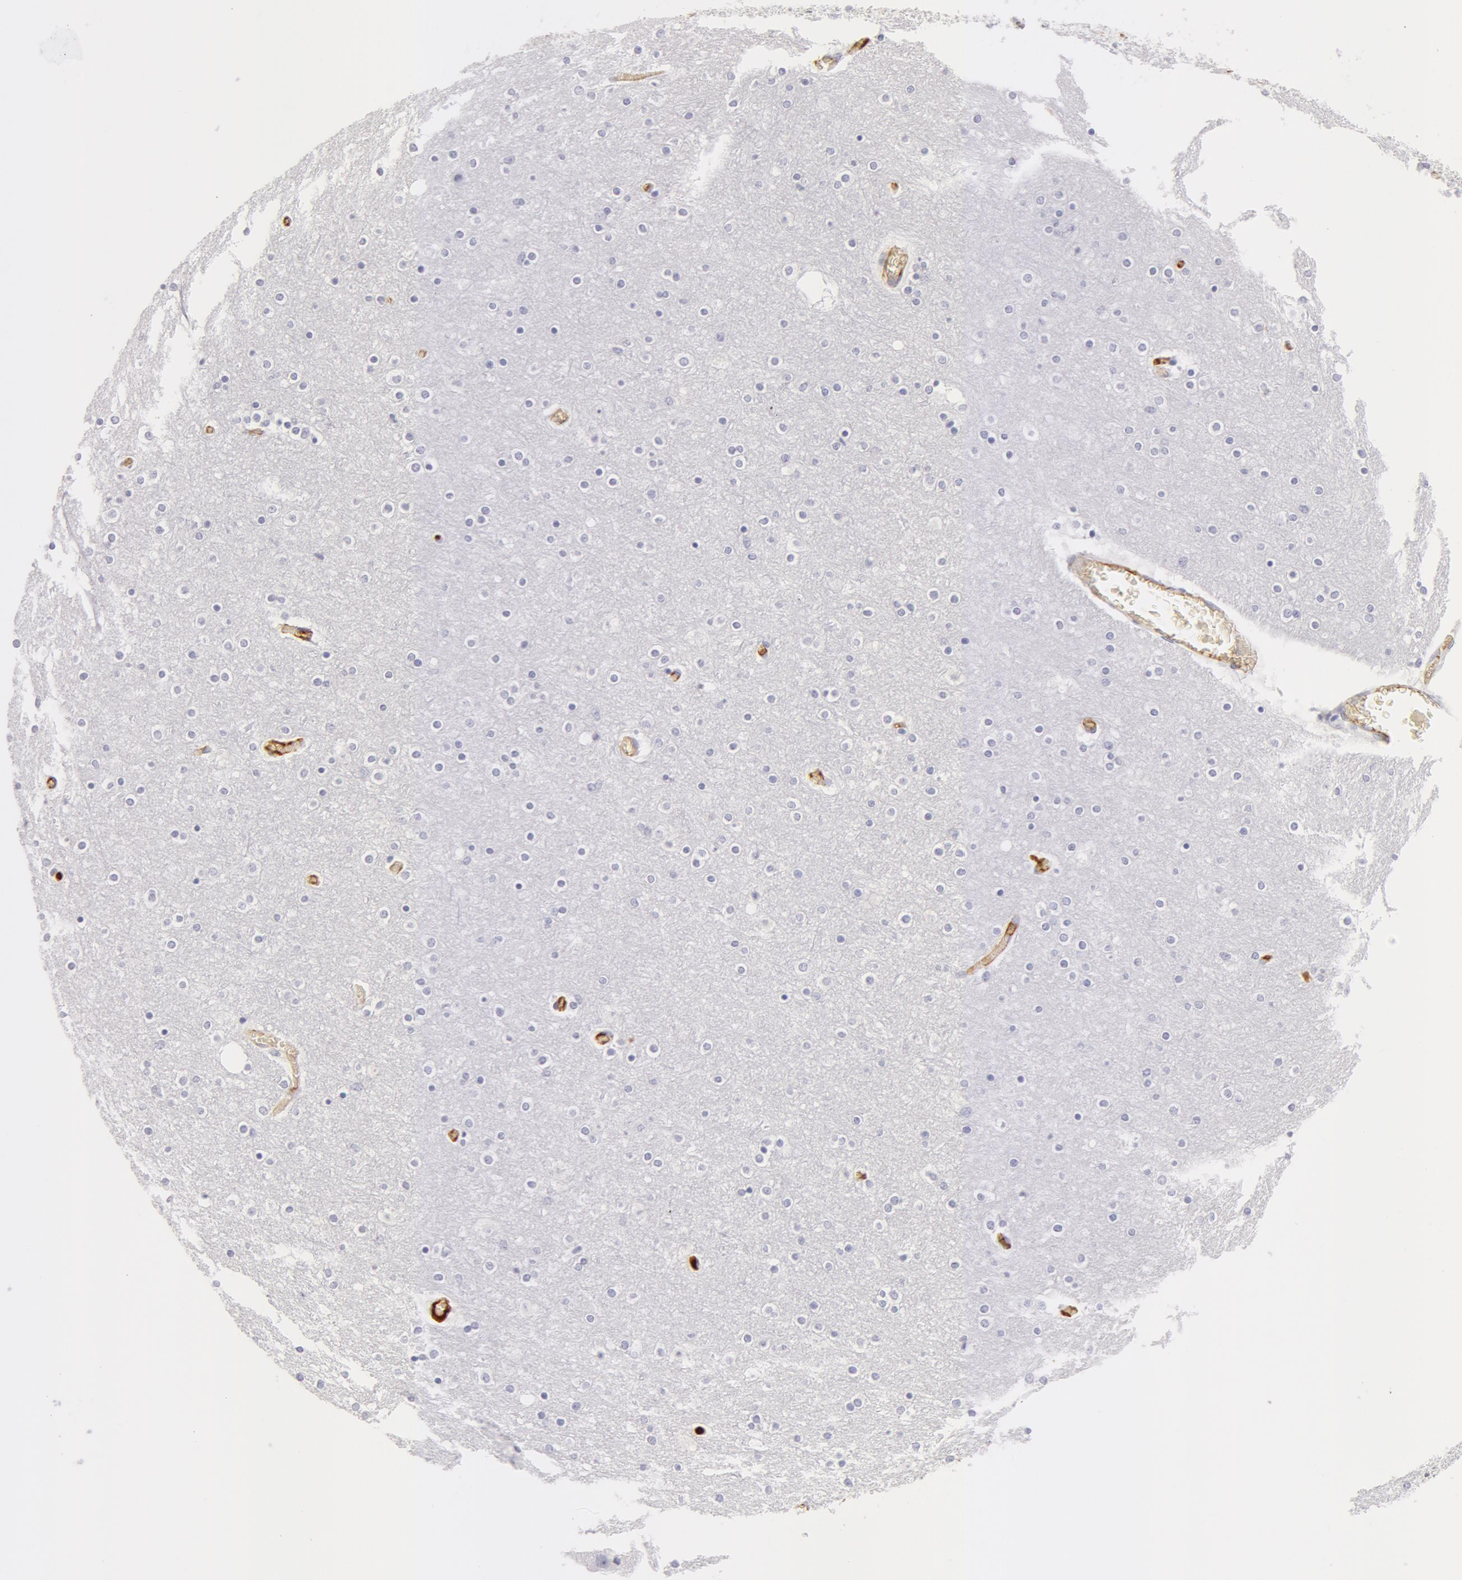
{"staining": {"intensity": "negative", "quantity": "none", "location": "none"}, "tissue": "cerebral cortex", "cell_type": "Endothelial cells", "image_type": "normal", "snomed": [{"axis": "morphology", "description": "Normal tissue, NOS"}, {"axis": "topography", "description": "Cerebral cortex"}], "caption": "This is an immunohistochemistry (IHC) image of normal cerebral cortex. There is no staining in endothelial cells.", "gene": "AHSG", "patient": {"sex": "female", "age": 54}}